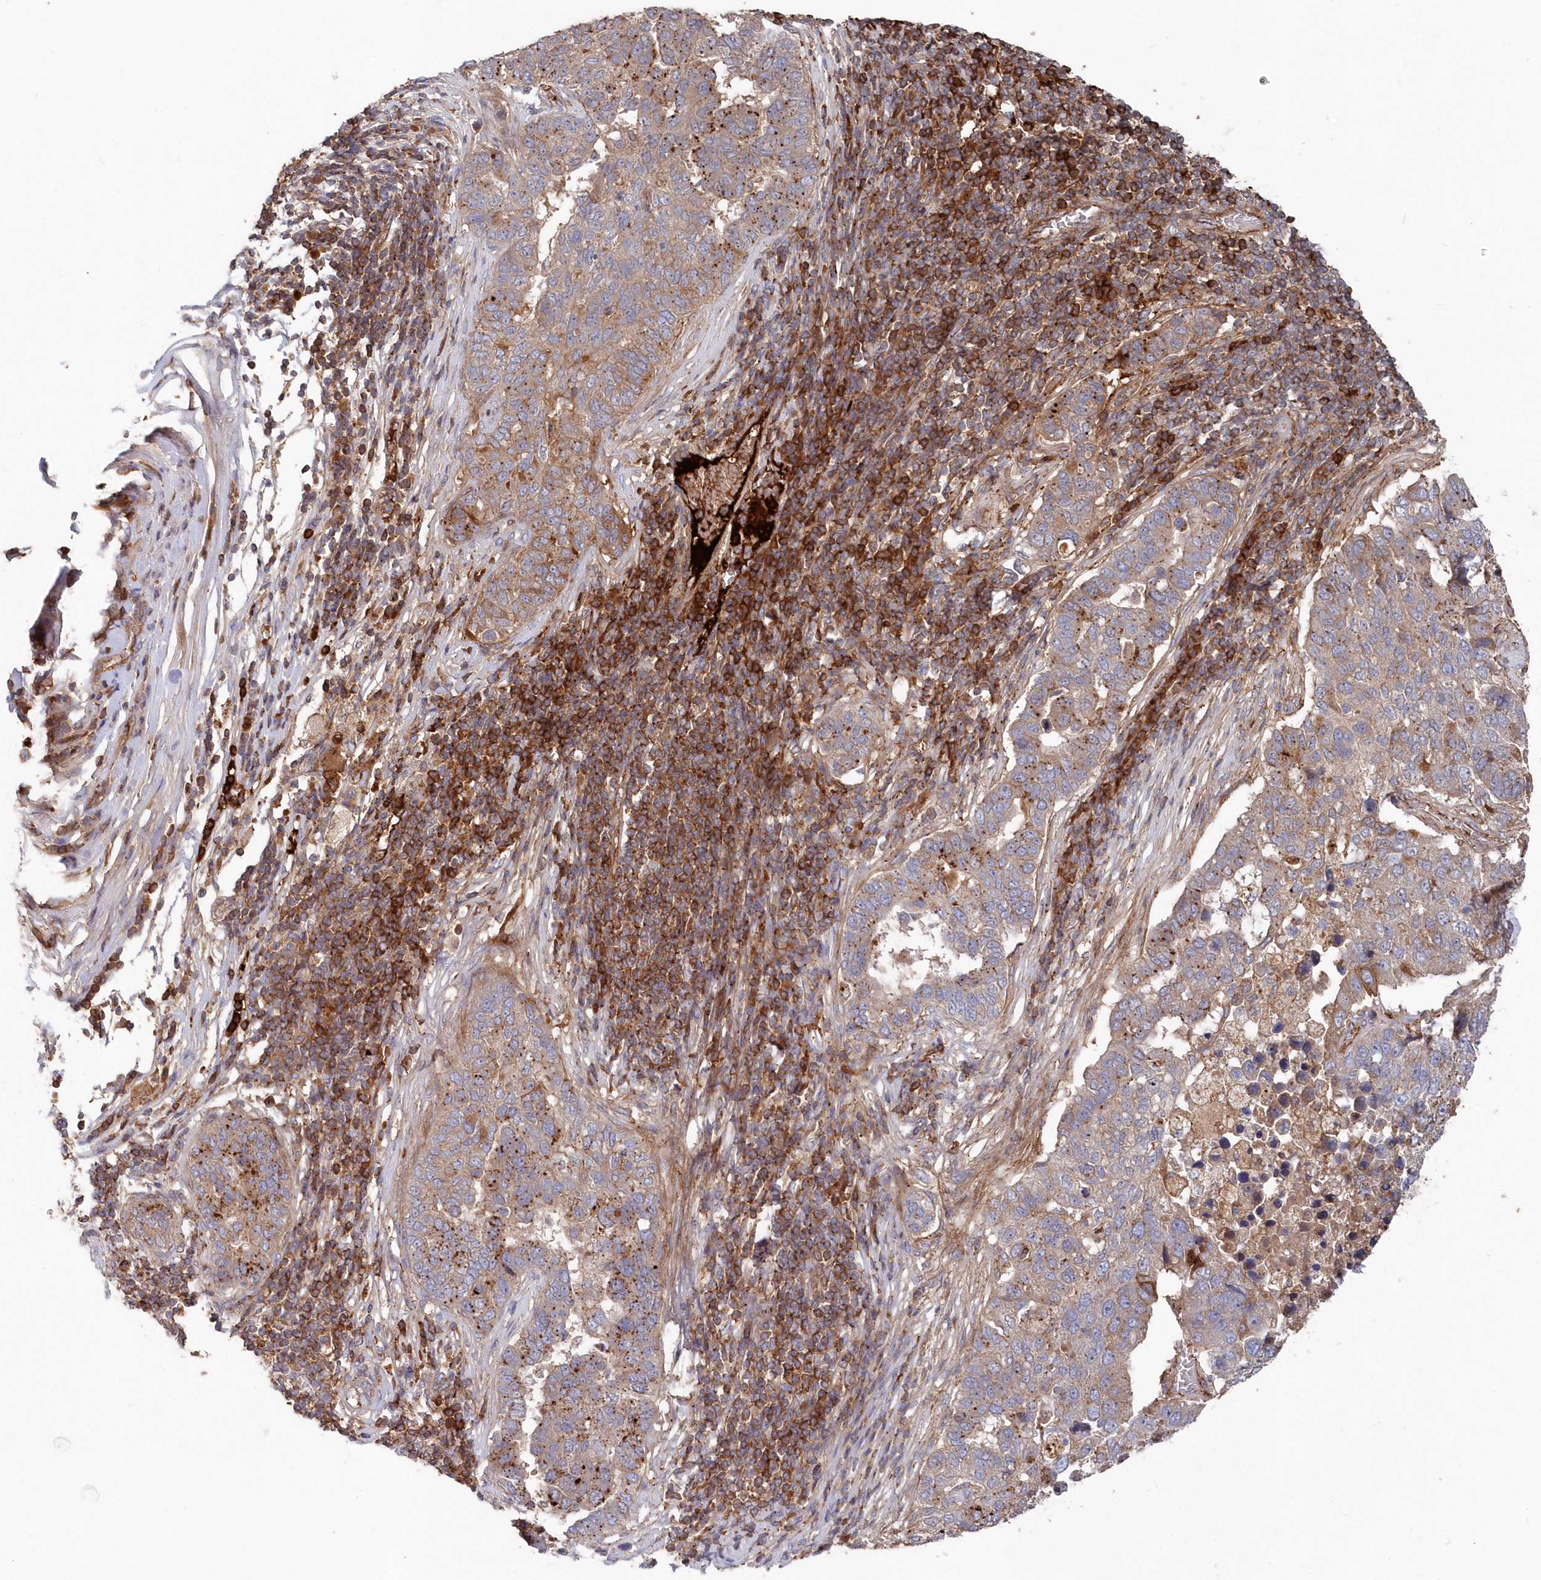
{"staining": {"intensity": "weak", "quantity": "25%-75%", "location": "cytoplasmic/membranous"}, "tissue": "pancreatic cancer", "cell_type": "Tumor cells", "image_type": "cancer", "snomed": [{"axis": "morphology", "description": "Adenocarcinoma, NOS"}, {"axis": "topography", "description": "Pancreas"}], "caption": "About 25%-75% of tumor cells in human pancreatic cancer (adenocarcinoma) demonstrate weak cytoplasmic/membranous protein expression as visualized by brown immunohistochemical staining.", "gene": "ABHD14B", "patient": {"sex": "female", "age": 61}}